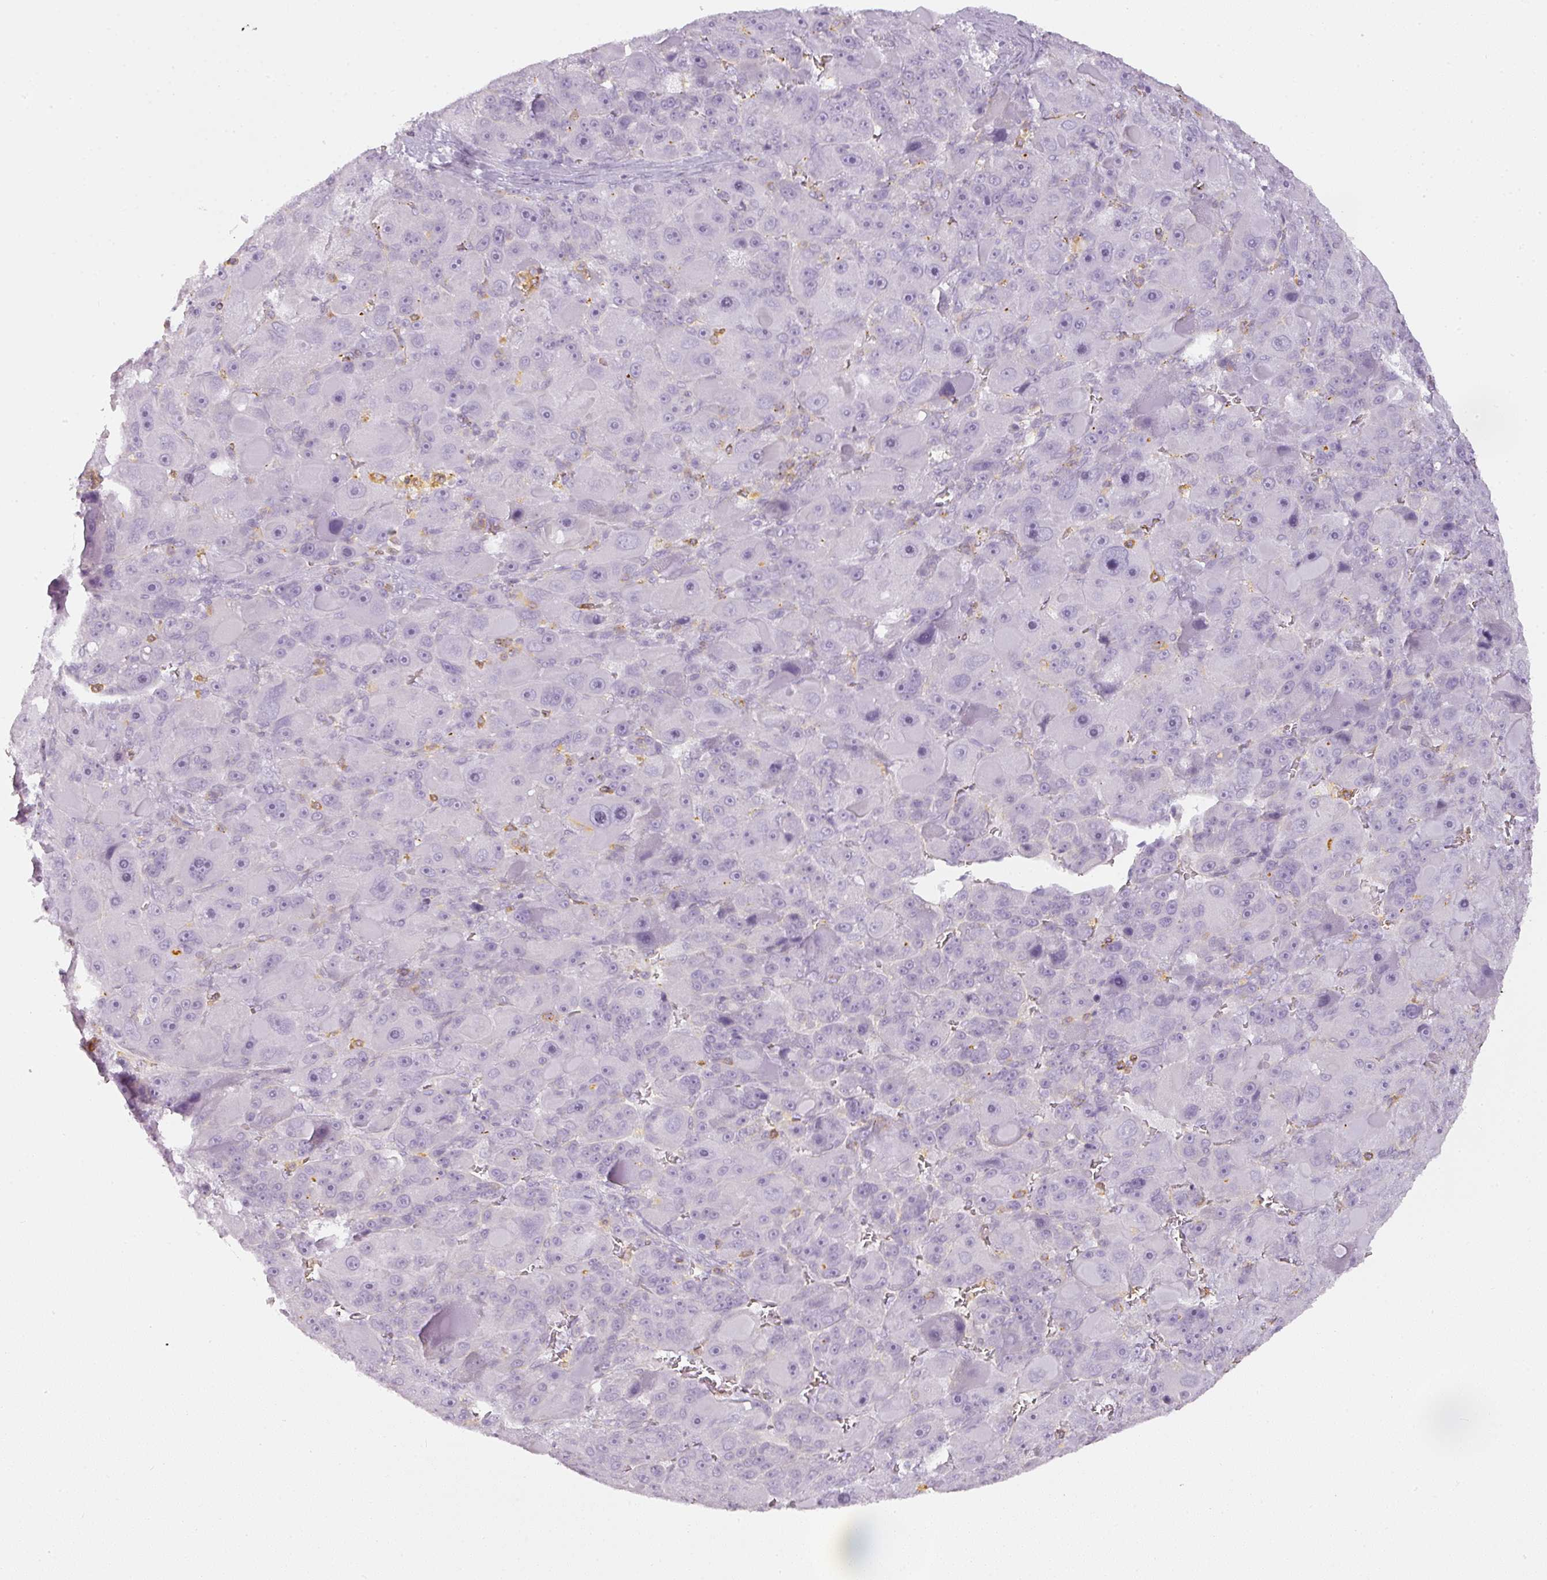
{"staining": {"intensity": "negative", "quantity": "none", "location": "none"}, "tissue": "liver cancer", "cell_type": "Tumor cells", "image_type": "cancer", "snomed": [{"axis": "morphology", "description": "Carcinoma, Hepatocellular, NOS"}, {"axis": "topography", "description": "Liver"}], "caption": "This is a image of immunohistochemistry (IHC) staining of liver hepatocellular carcinoma, which shows no positivity in tumor cells. (DAB (3,3'-diaminobenzidine) immunohistochemistry visualized using brightfield microscopy, high magnification).", "gene": "TMEM42", "patient": {"sex": "male", "age": 76}}